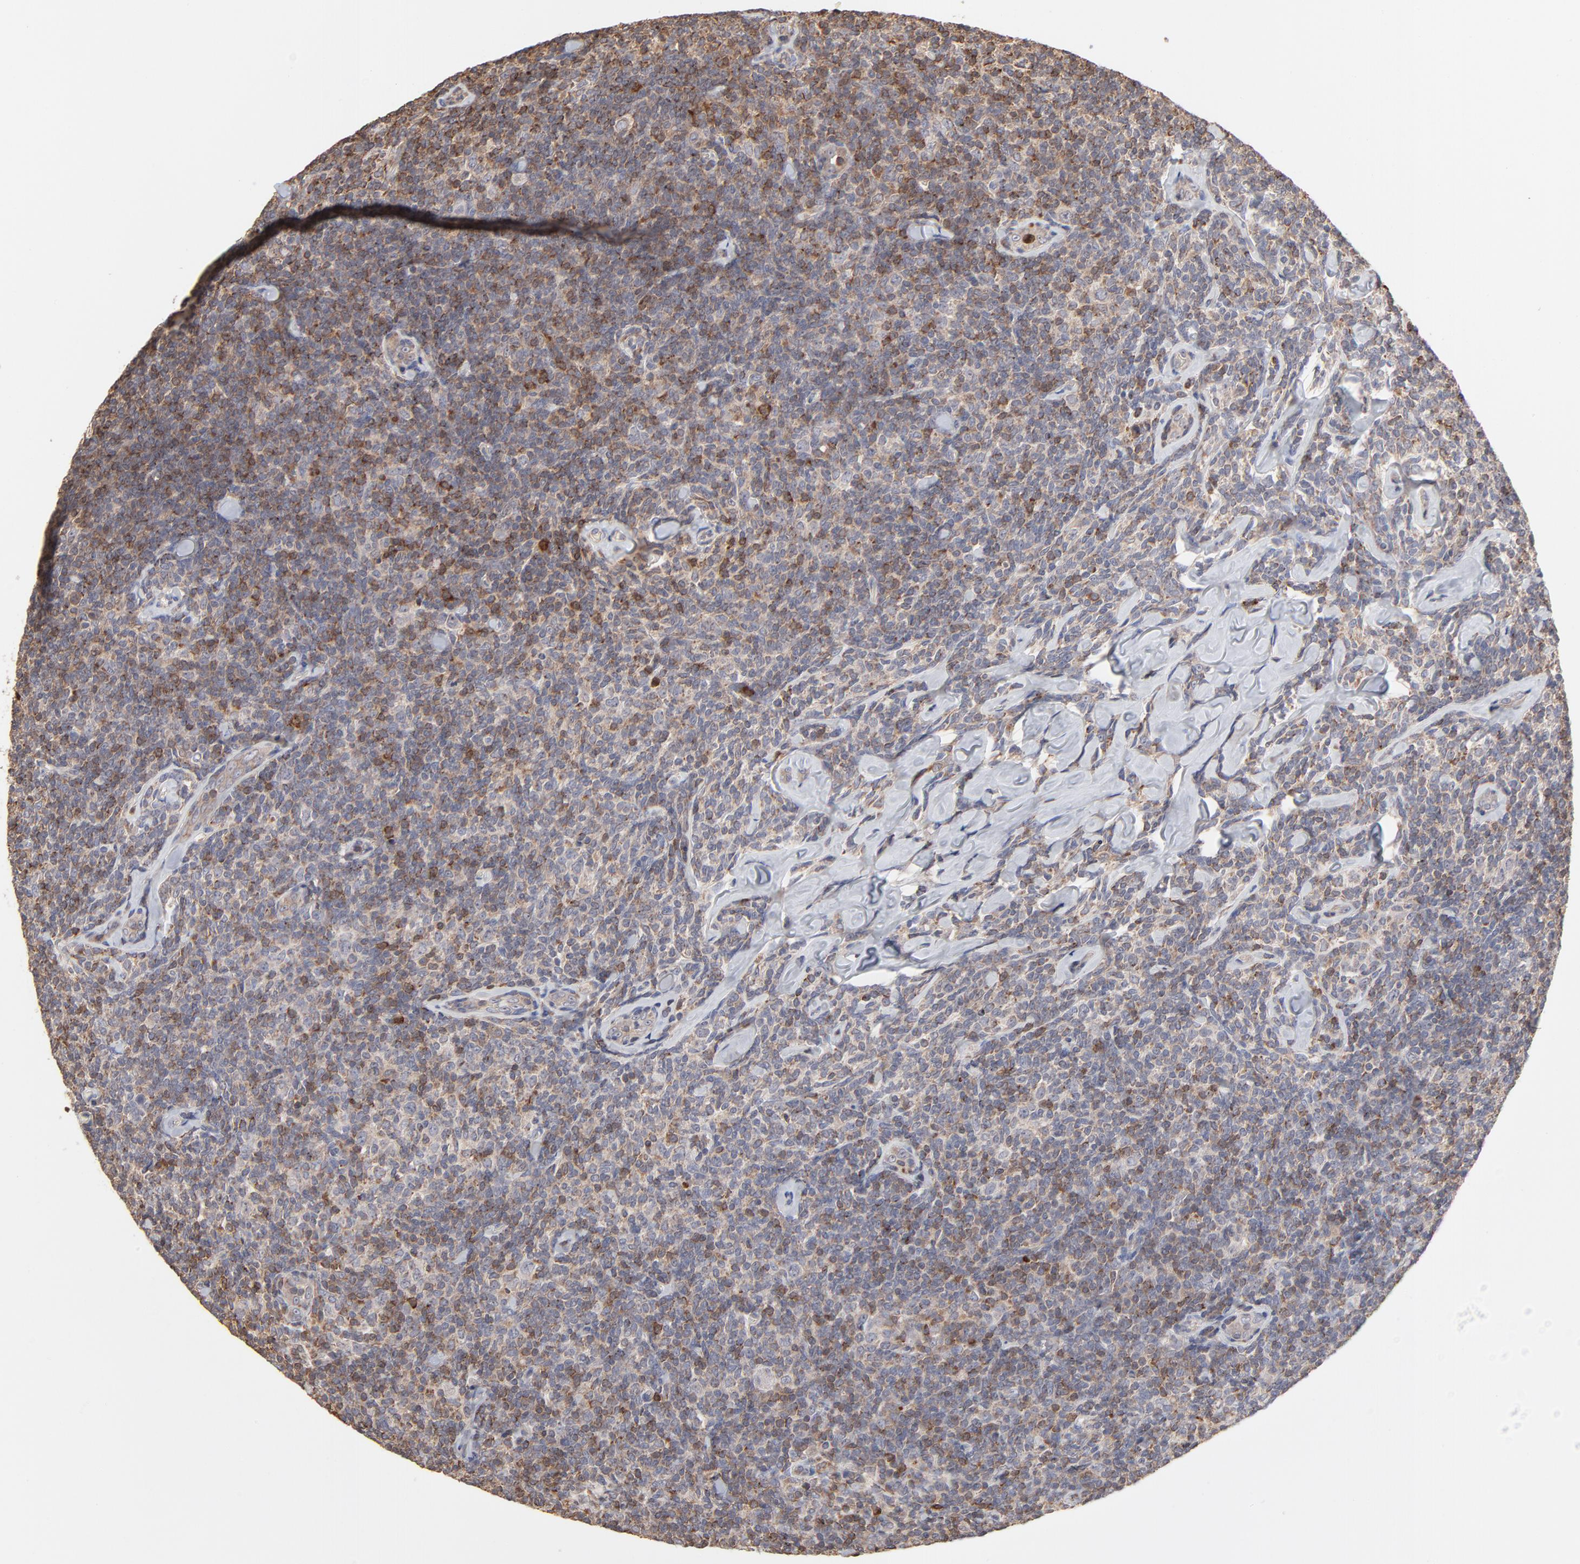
{"staining": {"intensity": "strong", "quantity": ">75%", "location": "cytoplasmic/membranous"}, "tissue": "lymphoma", "cell_type": "Tumor cells", "image_type": "cancer", "snomed": [{"axis": "morphology", "description": "Malignant lymphoma, non-Hodgkin's type, Low grade"}, {"axis": "topography", "description": "Lymph node"}], "caption": "A histopathology image of lymphoma stained for a protein displays strong cytoplasmic/membranous brown staining in tumor cells.", "gene": "RNF213", "patient": {"sex": "female", "age": 56}}